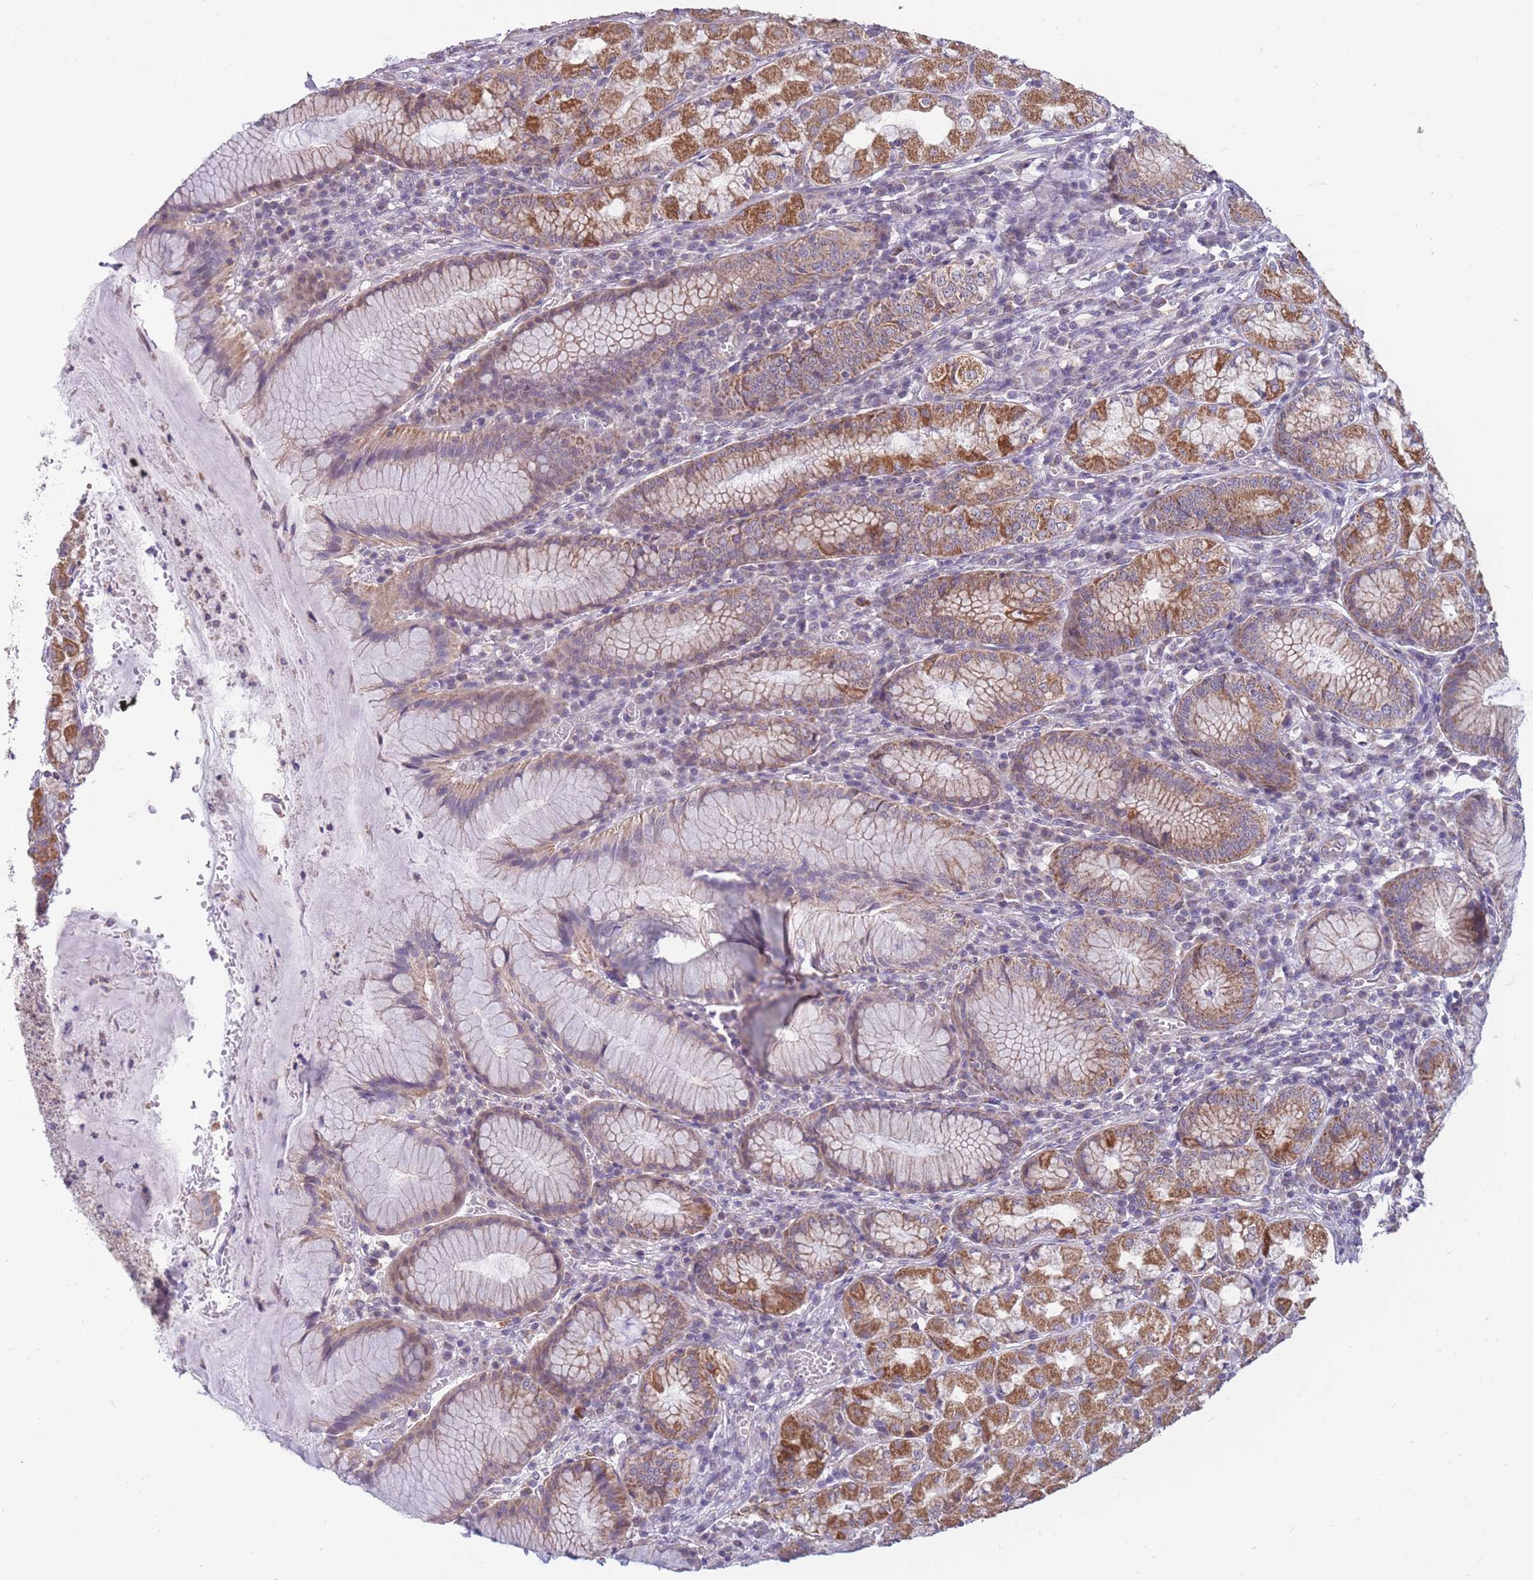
{"staining": {"intensity": "strong", "quantity": "25%-75%", "location": "cytoplasmic/membranous"}, "tissue": "stomach", "cell_type": "Glandular cells", "image_type": "normal", "snomed": [{"axis": "morphology", "description": "Normal tissue, NOS"}, {"axis": "topography", "description": "Stomach"}], "caption": "A histopathology image showing strong cytoplasmic/membranous staining in approximately 25%-75% of glandular cells in benign stomach, as visualized by brown immunohistochemical staining.", "gene": "MRPS18C", "patient": {"sex": "male", "age": 55}}